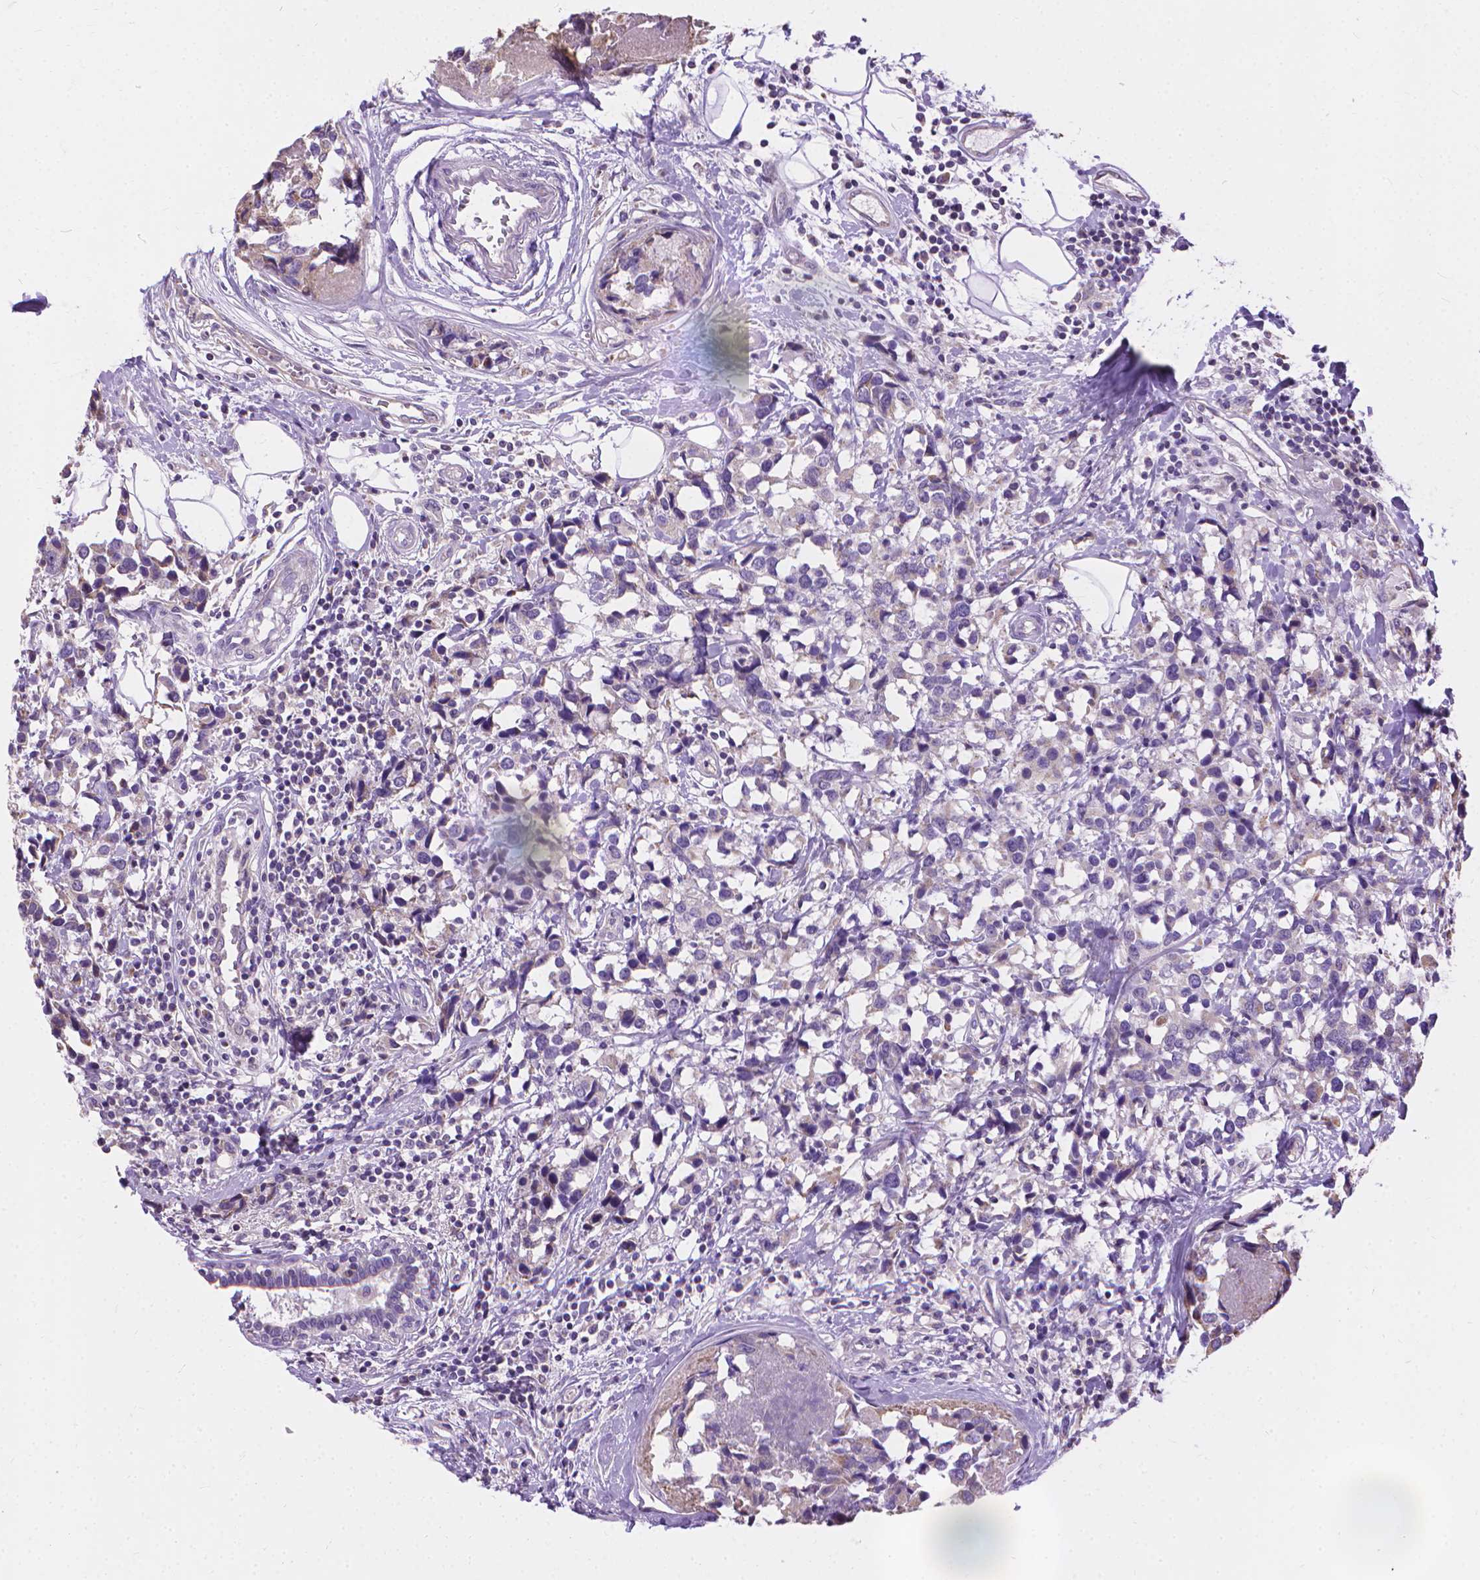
{"staining": {"intensity": "negative", "quantity": "none", "location": "none"}, "tissue": "breast cancer", "cell_type": "Tumor cells", "image_type": "cancer", "snomed": [{"axis": "morphology", "description": "Lobular carcinoma"}, {"axis": "topography", "description": "Breast"}], "caption": "Immunohistochemistry (IHC) micrograph of breast cancer (lobular carcinoma) stained for a protein (brown), which displays no expression in tumor cells.", "gene": "SYN1", "patient": {"sex": "female", "age": 59}}